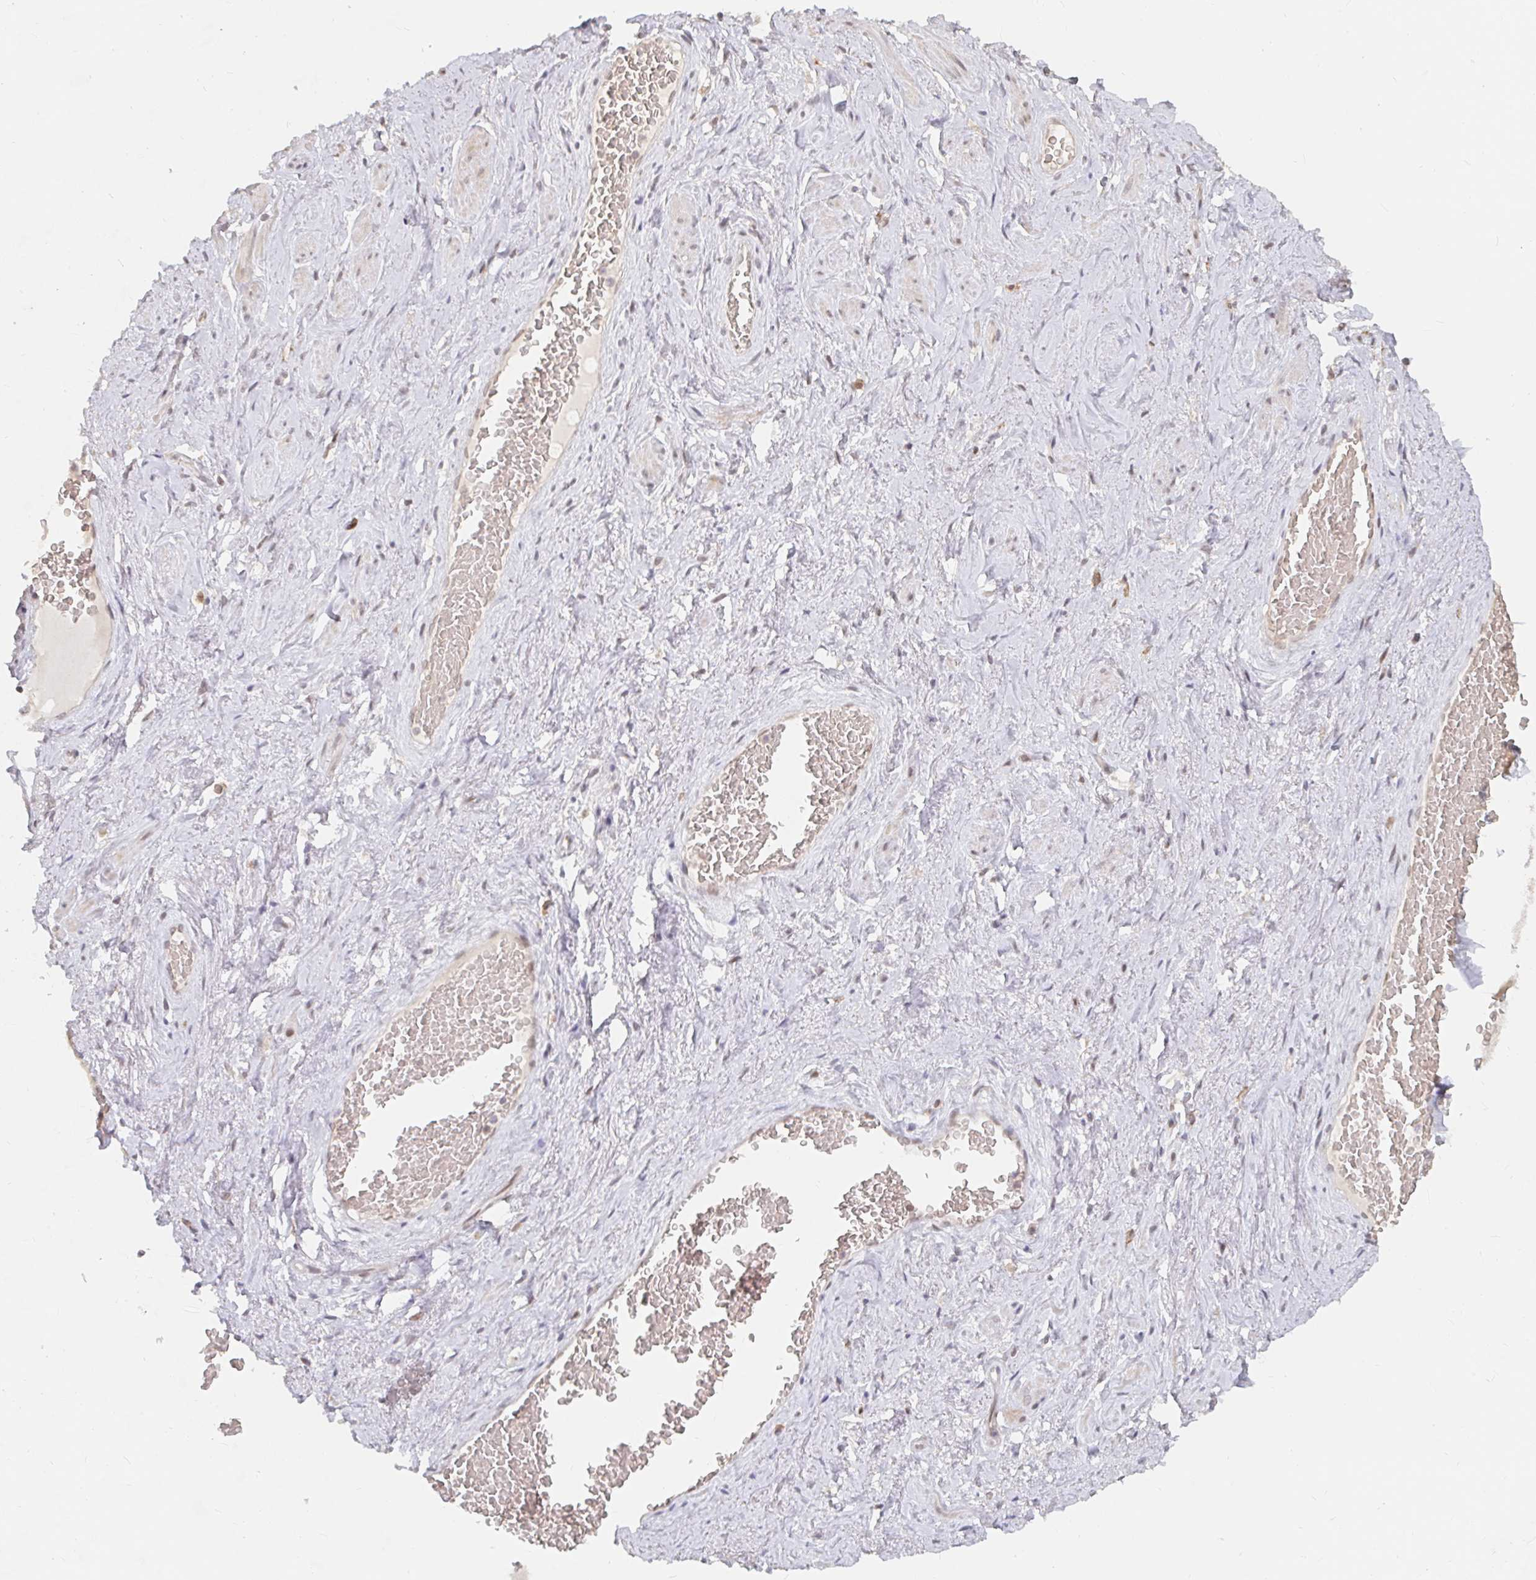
{"staining": {"intensity": "moderate", "quantity": "25%-75%", "location": "nuclear"}, "tissue": "soft tissue", "cell_type": "Fibroblasts", "image_type": "normal", "snomed": [{"axis": "morphology", "description": "Normal tissue, NOS"}, {"axis": "topography", "description": "Vagina"}, {"axis": "topography", "description": "Peripheral nerve tissue"}], "caption": "Immunohistochemical staining of benign human soft tissue displays 25%-75% levels of moderate nuclear protein staining in about 25%-75% of fibroblasts. The staining is performed using DAB (3,3'-diaminobenzidine) brown chromogen to label protein expression. The nuclei are counter-stained blue using hematoxylin.", "gene": "CHD2", "patient": {"sex": "female", "age": 71}}